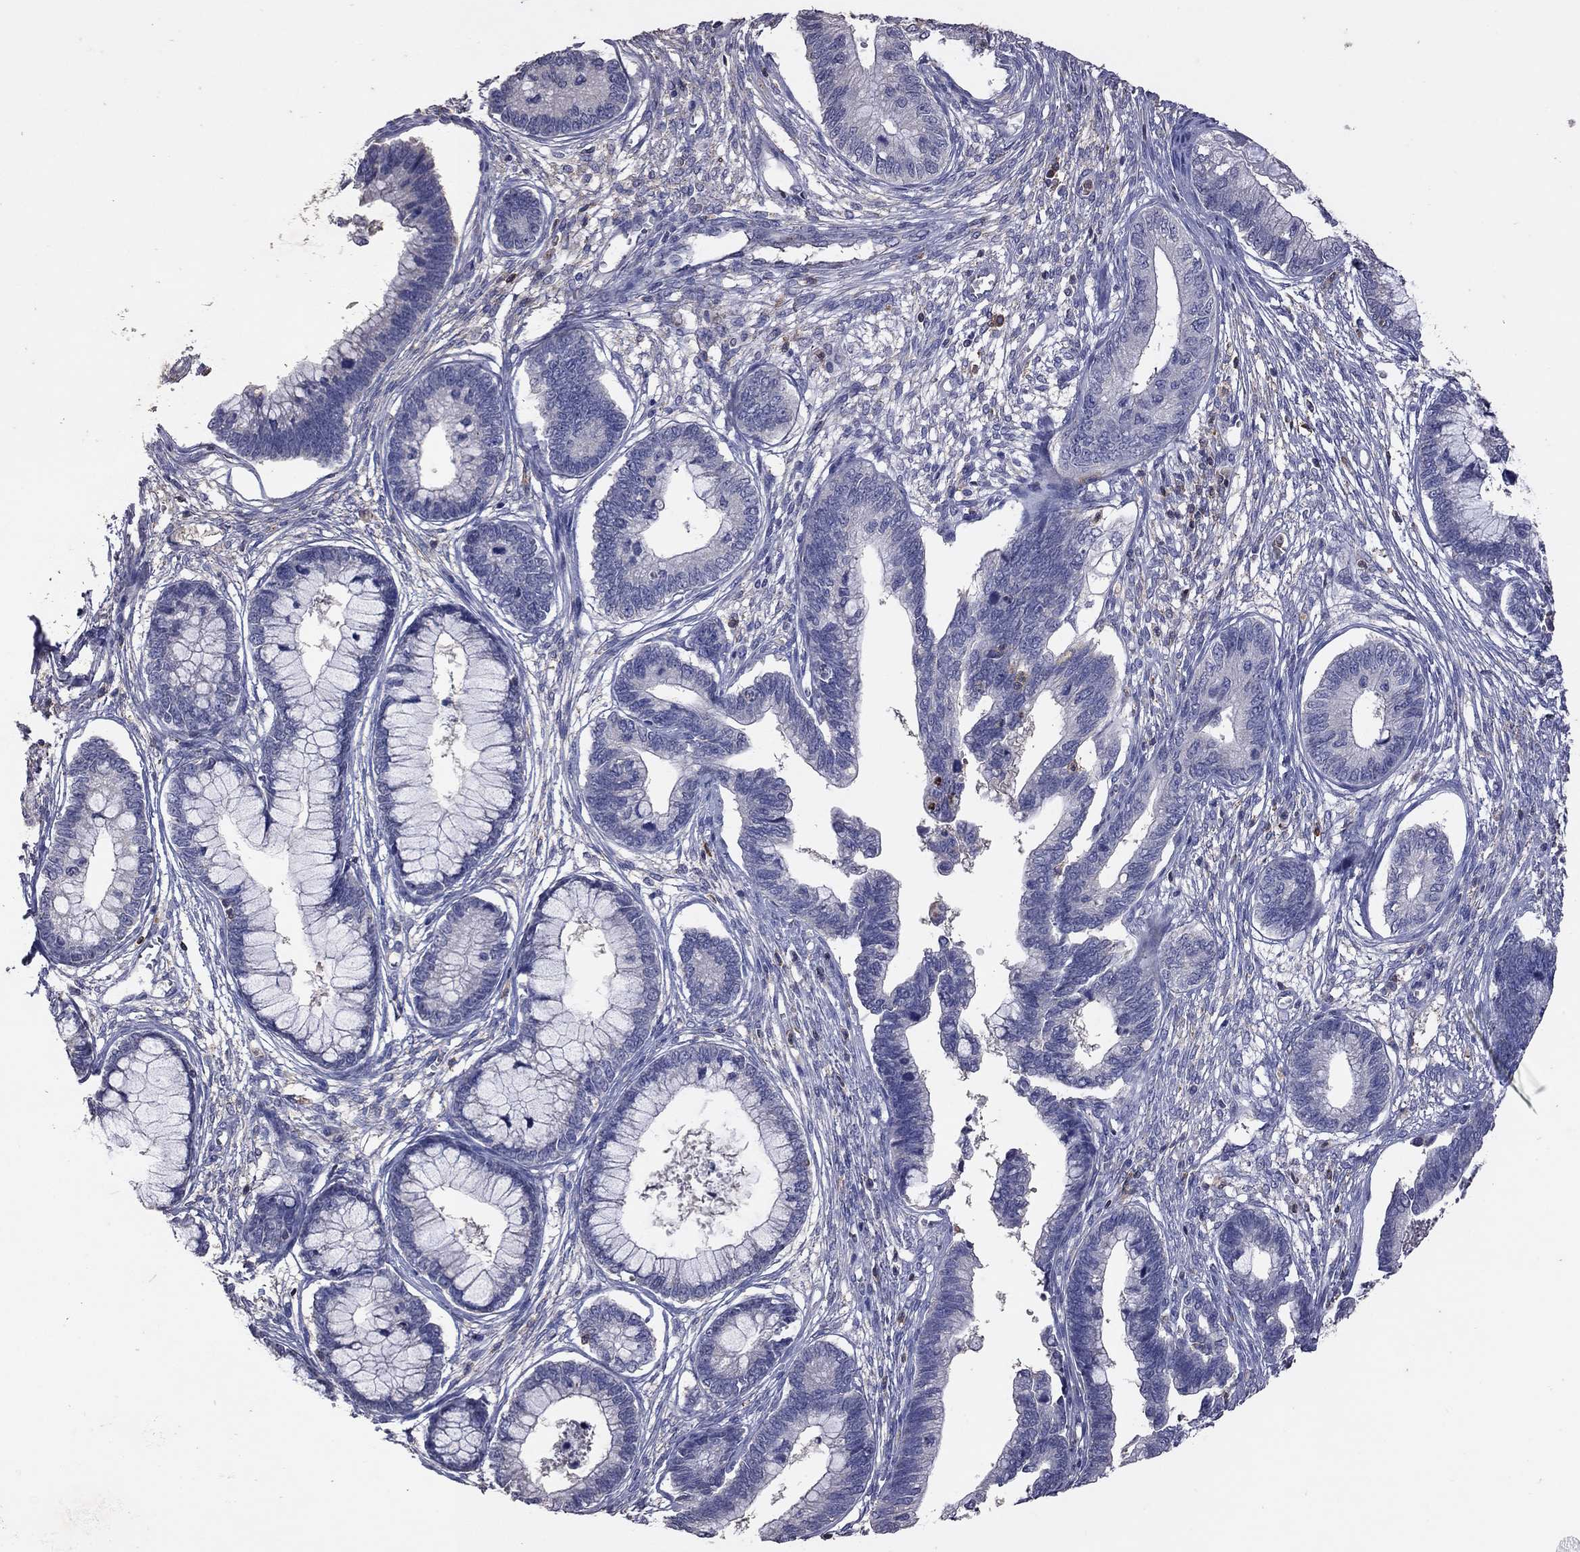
{"staining": {"intensity": "negative", "quantity": "none", "location": "none"}, "tissue": "cervical cancer", "cell_type": "Tumor cells", "image_type": "cancer", "snomed": [{"axis": "morphology", "description": "Adenocarcinoma, NOS"}, {"axis": "topography", "description": "Cervix"}], "caption": "Histopathology image shows no protein expression in tumor cells of cervical adenocarcinoma tissue.", "gene": "IPCEF1", "patient": {"sex": "female", "age": 44}}